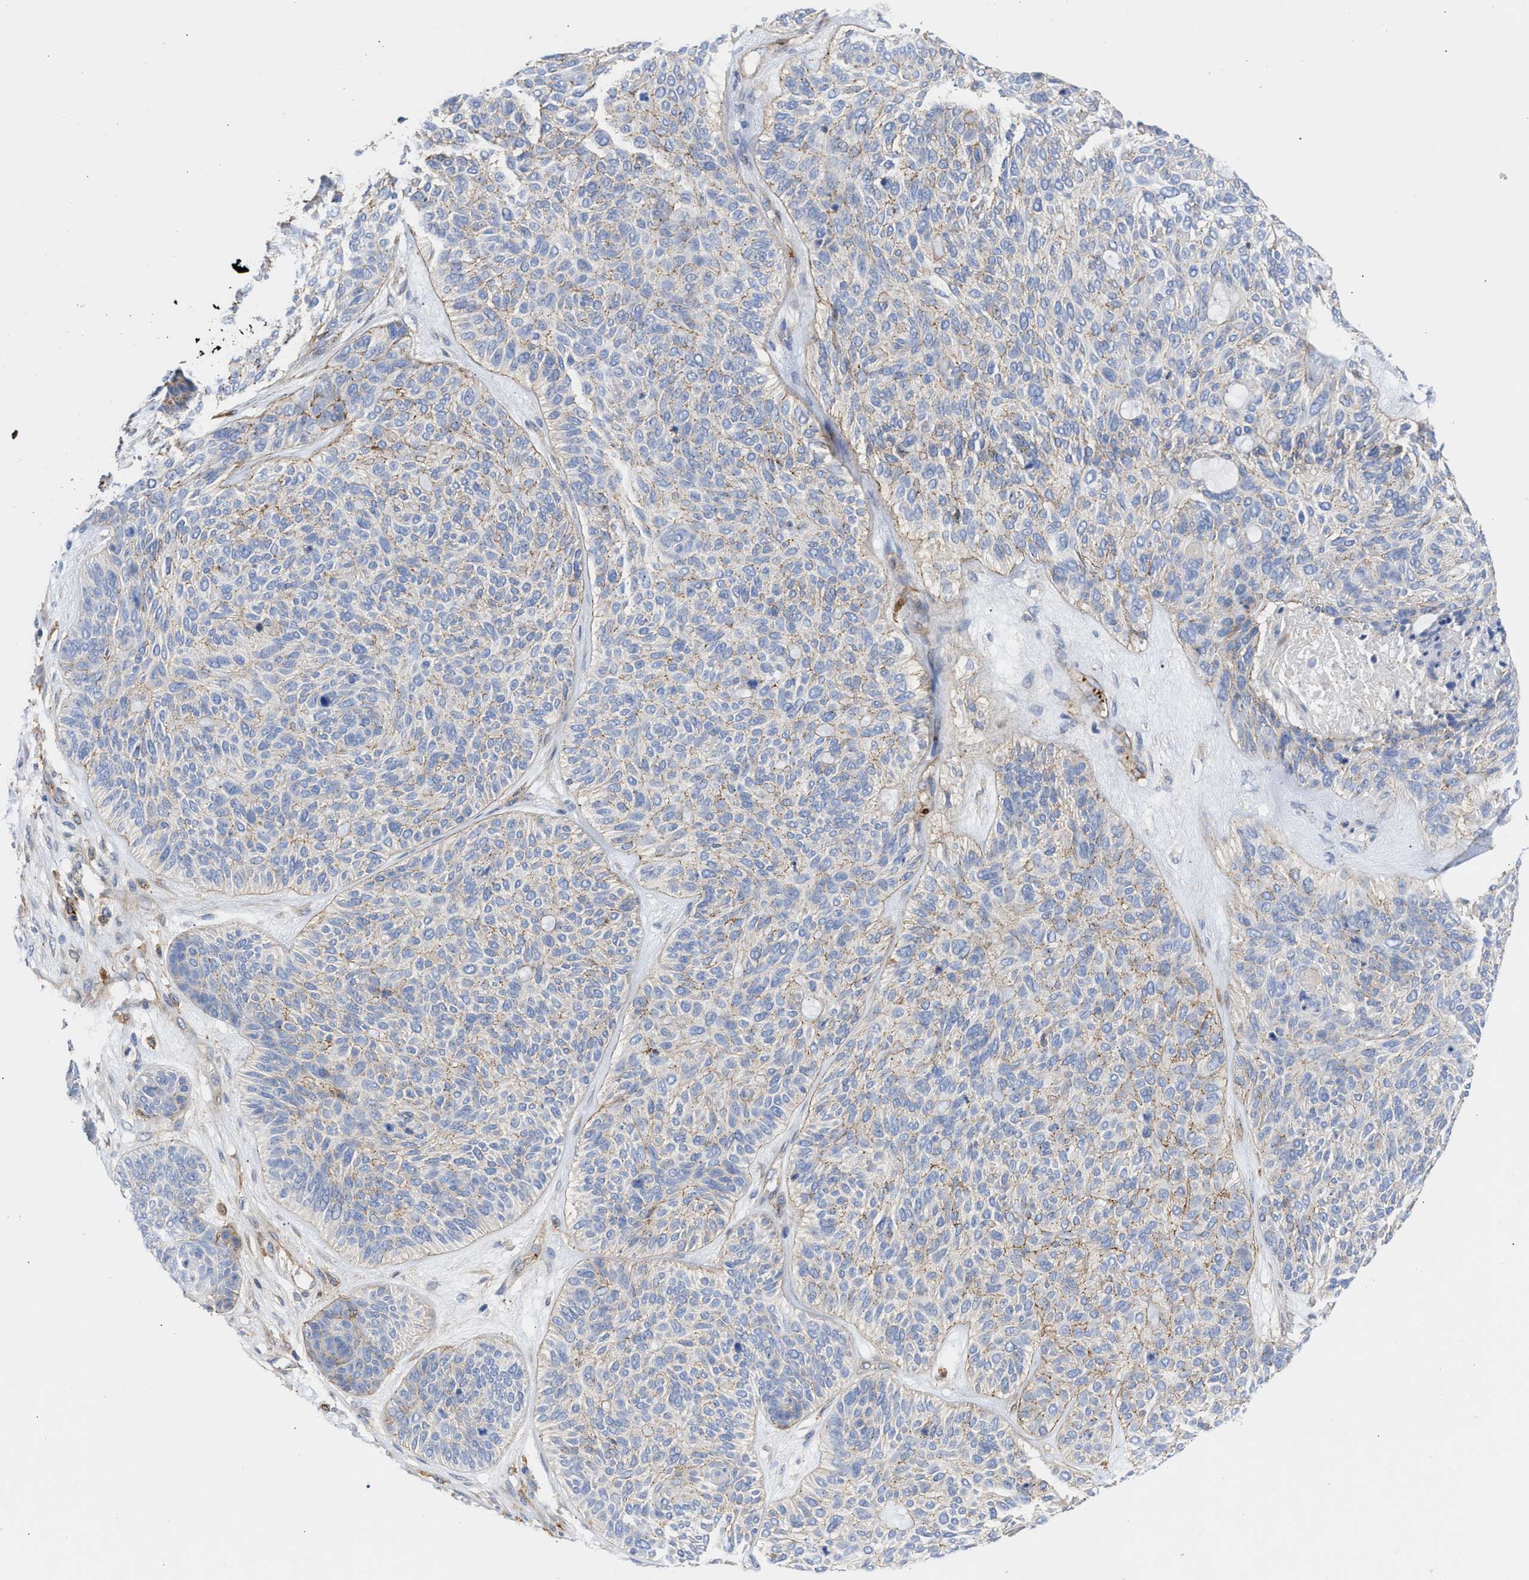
{"staining": {"intensity": "negative", "quantity": "none", "location": "none"}, "tissue": "skin cancer", "cell_type": "Tumor cells", "image_type": "cancer", "snomed": [{"axis": "morphology", "description": "Basal cell carcinoma"}, {"axis": "topography", "description": "Skin"}], "caption": "Tumor cells show no significant protein positivity in basal cell carcinoma (skin).", "gene": "HS3ST5", "patient": {"sex": "male", "age": 55}}